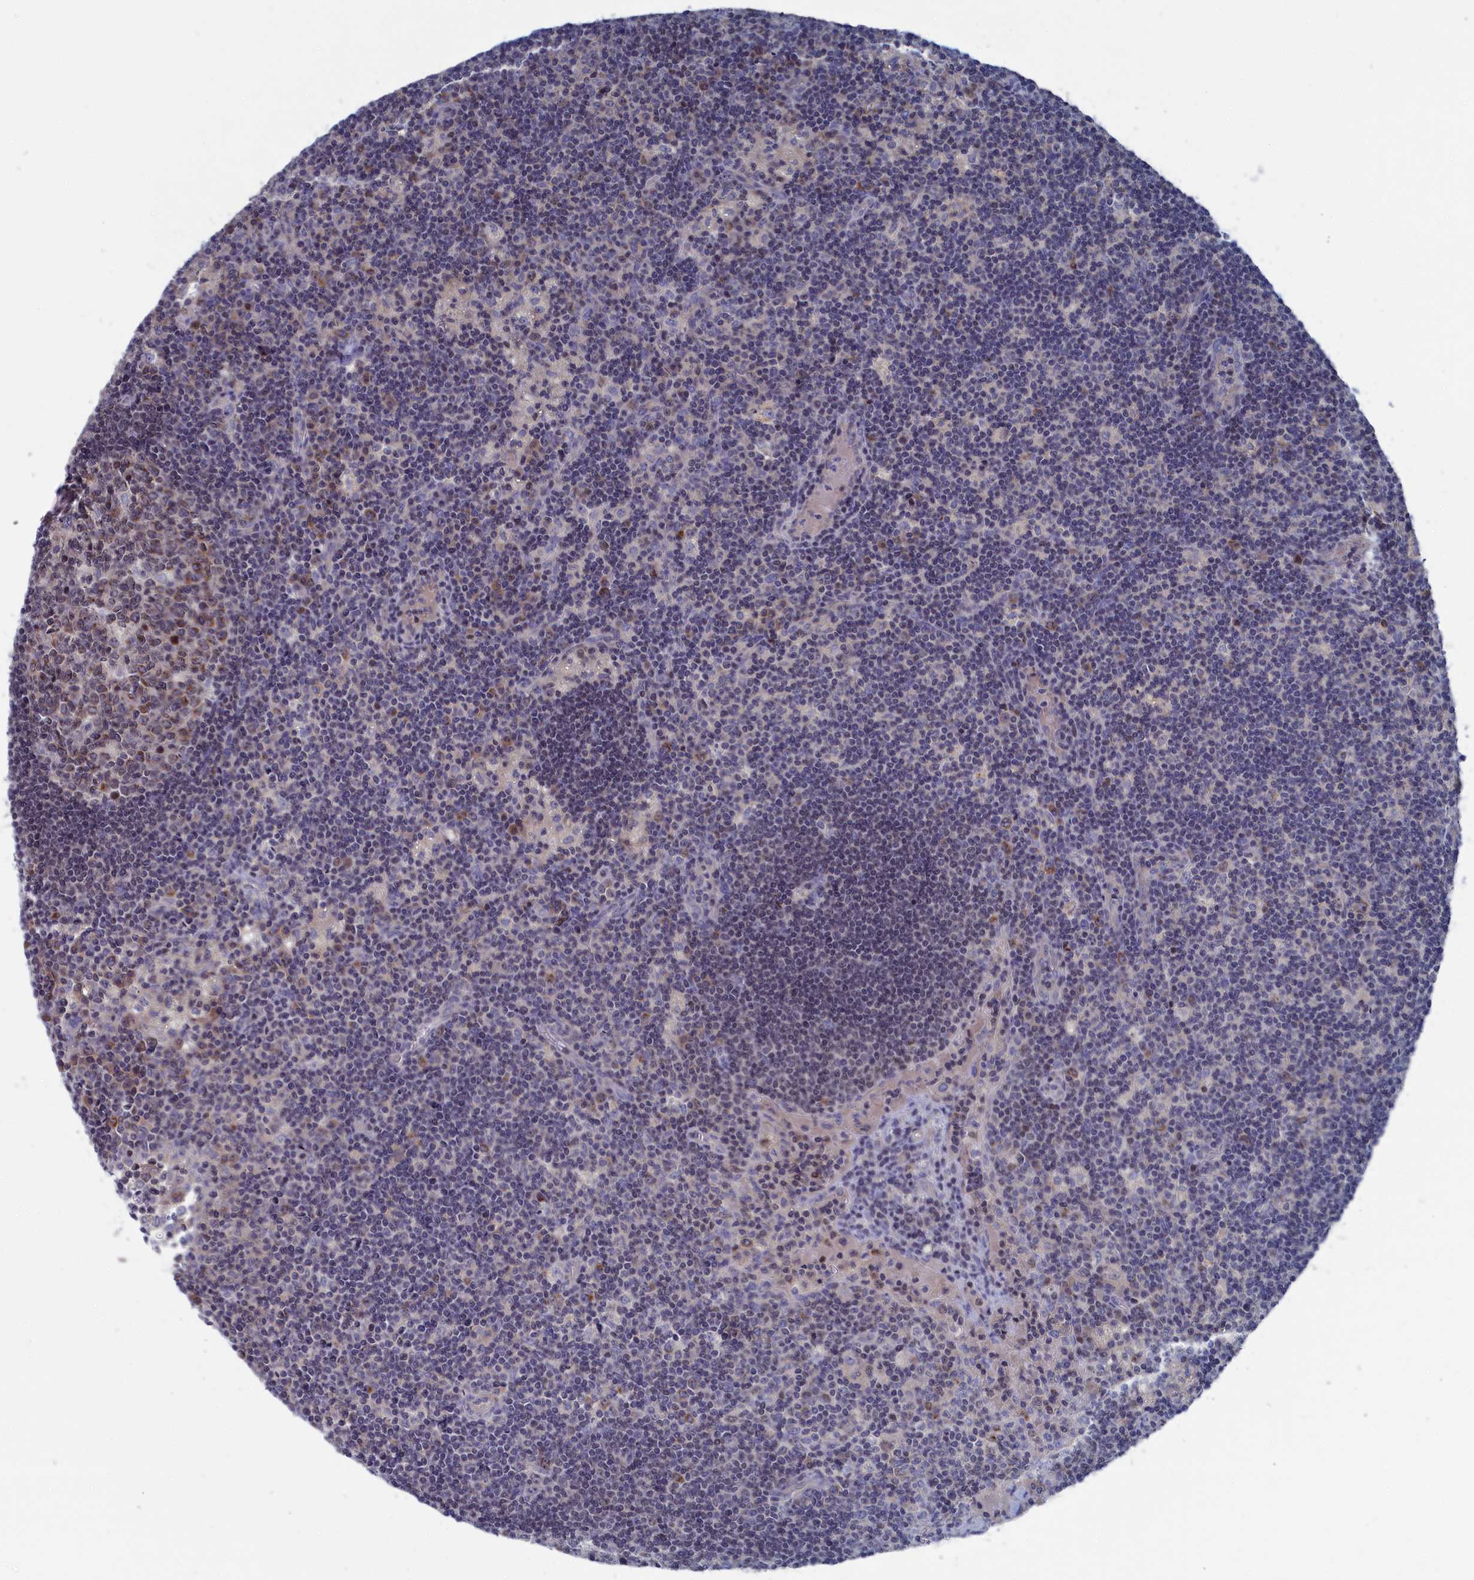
{"staining": {"intensity": "negative", "quantity": "none", "location": "none"}, "tissue": "lymph node", "cell_type": "Germinal center cells", "image_type": "normal", "snomed": [{"axis": "morphology", "description": "Normal tissue, NOS"}, {"axis": "topography", "description": "Lymph node"}], "caption": "High power microscopy photomicrograph of an IHC photomicrograph of normal lymph node, revealing no significant positivity in germinal center cells. The staining is performed using DAB (3,3'-diaminobenzidine) brown chromogen with nuclei counter-stained in using hematoxylin.", "gene": "CEND1", "patient": {"sex": "male", "age": 58}}